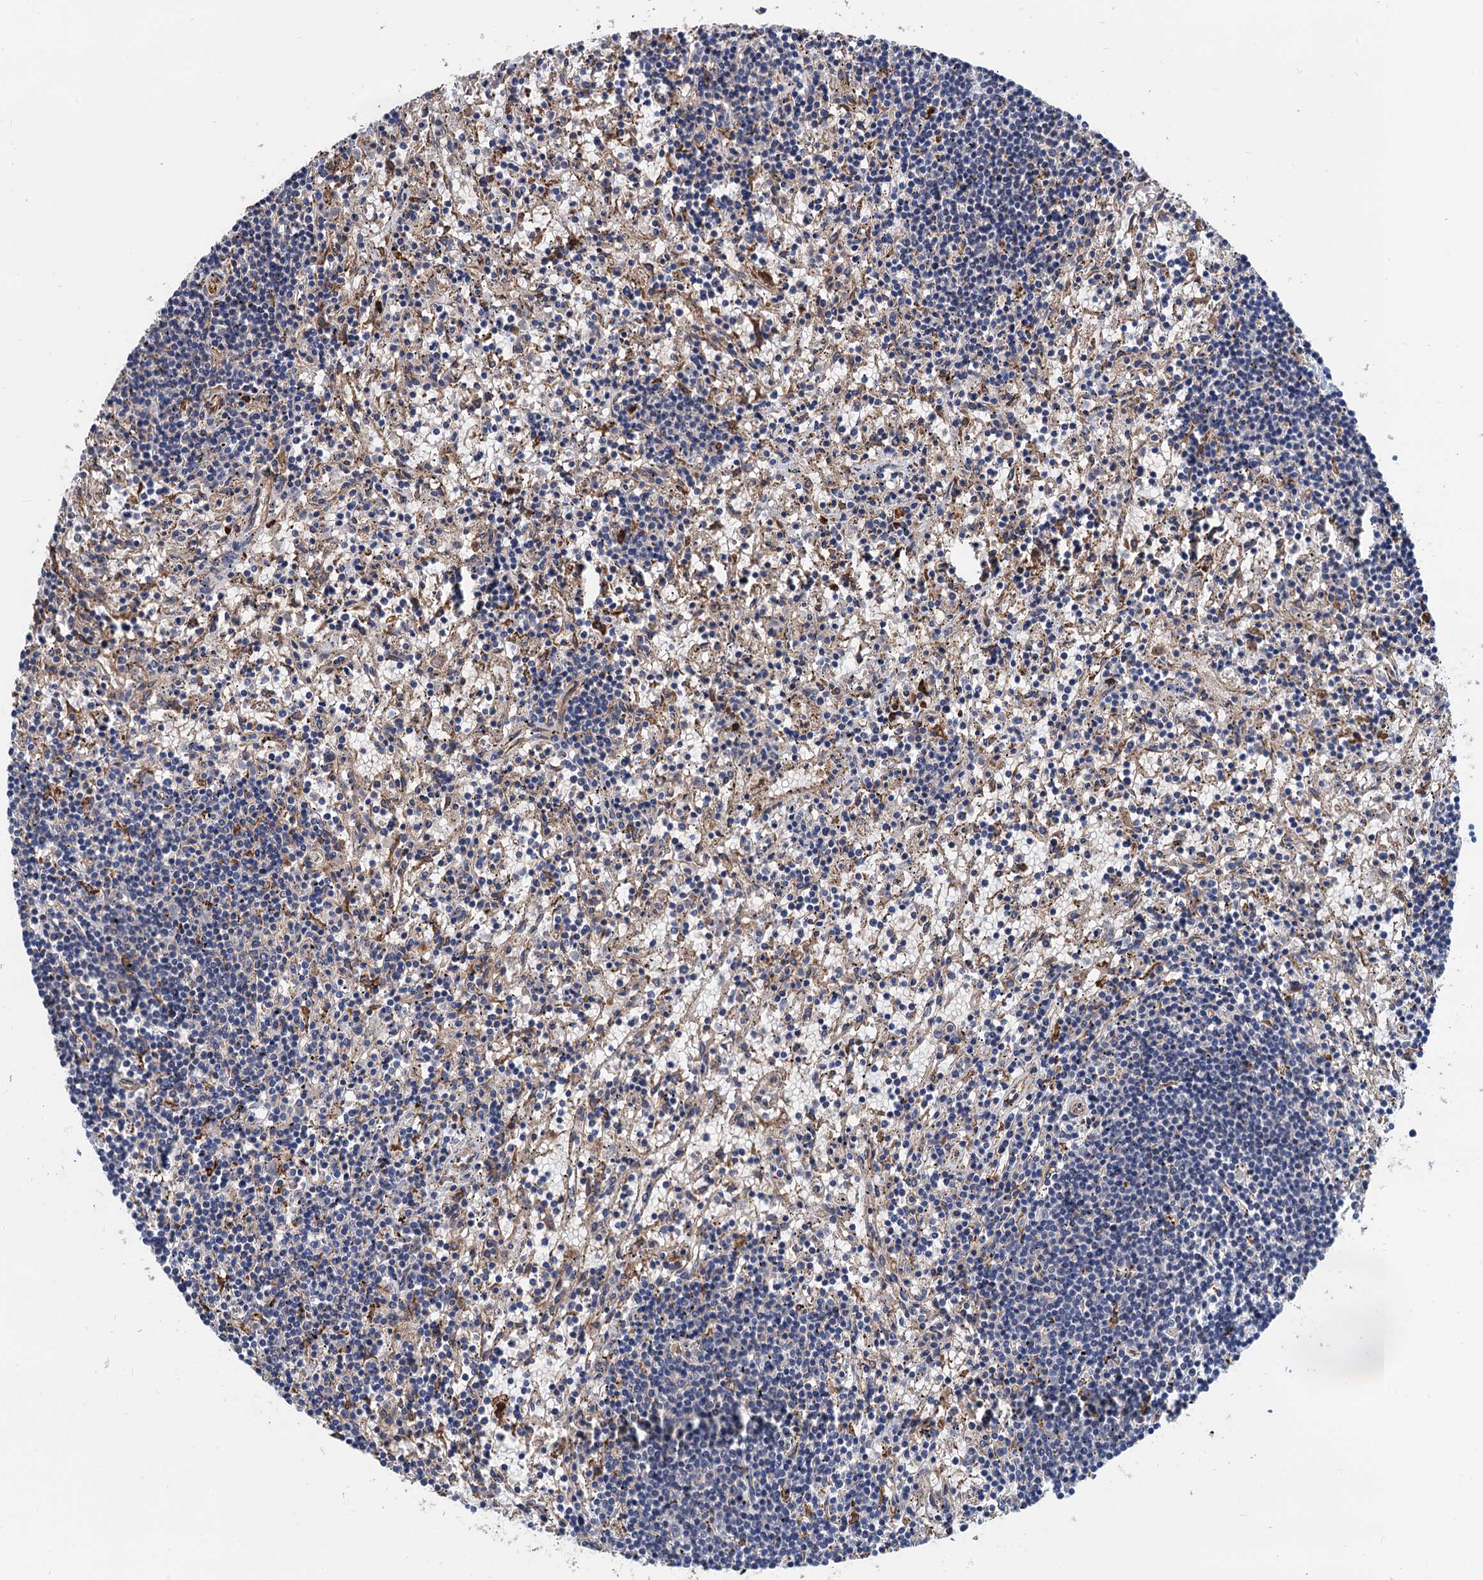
{"staining": {"intensity": "negative", "quantity": "none", "location": "none"}, "tissue": "lymphoma", "cell_type": "Tumor cells", "image_type": "cancer", "snomed": [{"axis": "morphology", "description": "Malignant lymphoma, non-Hodgkin's type, Low grade"}, {"axis": "topography", "description": "Spleen"}], "caption": "High power microscopy micrograph of an immunohistochemistry histopathology image of low-grade malignant lymphoma, non-Hodgkin's type, revealing no significant staining in tumor cells.", "gene": "CNNM1", "patient": {"sex": "male", "age": 76}}